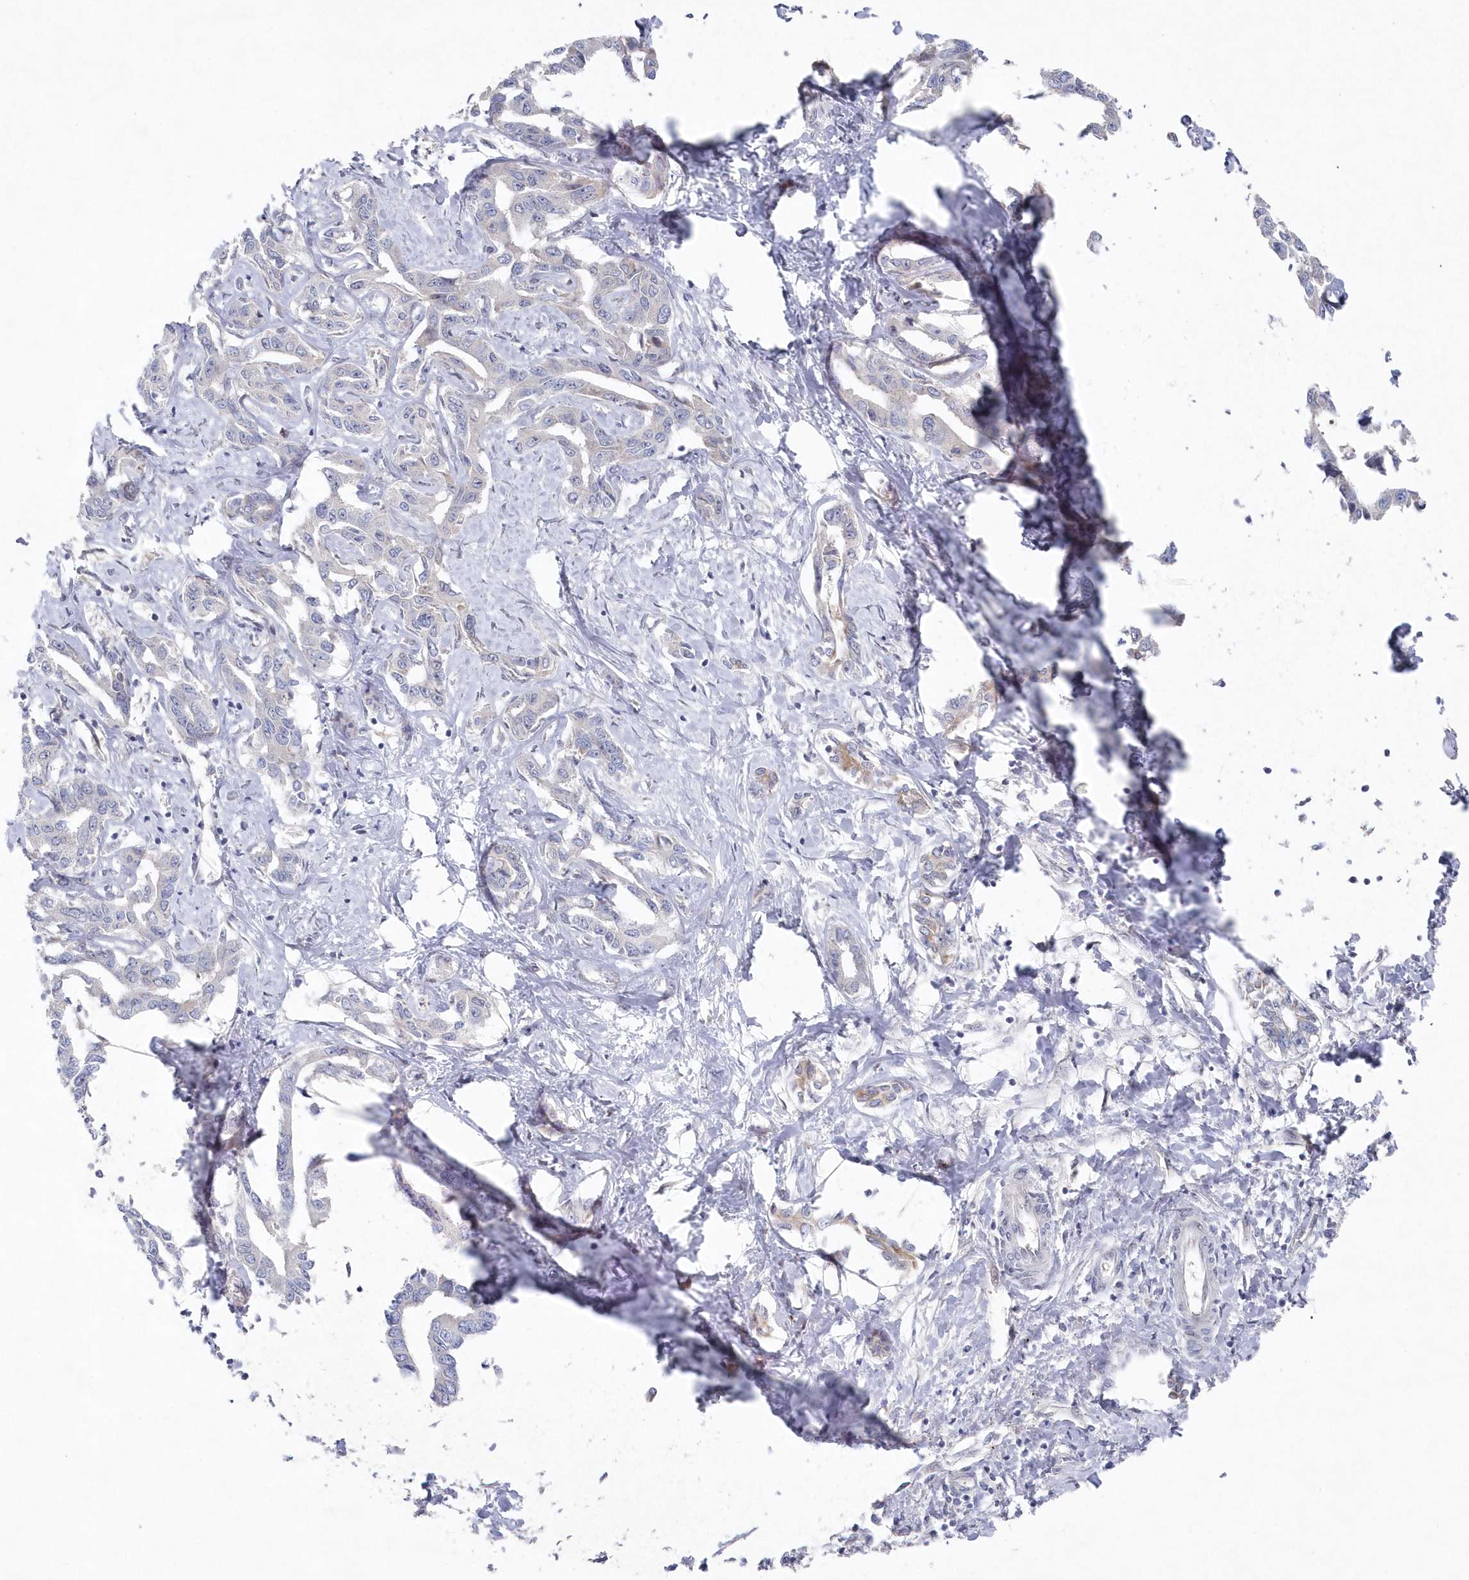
{"staining": {"intensity": "negative", "quantity": "none", "location": "none"}, "tissue": "liver cancer", "cell_type": "Tumor cells", "image_type": "cancer", "snomed": [{"axis": "morphology", "description": "Cholangiocarcinoma"}, {"axis": "topography", "description": "Liver"}], "caption": "Immunohistochemistry micrograph of human liver cancer (cholangiocarcinoma) stained for a protein (brown), which exhibits no positivity in tumor cells.", "gene": "KIAA1586", "patient": {"sex": "male", "age": 59}}